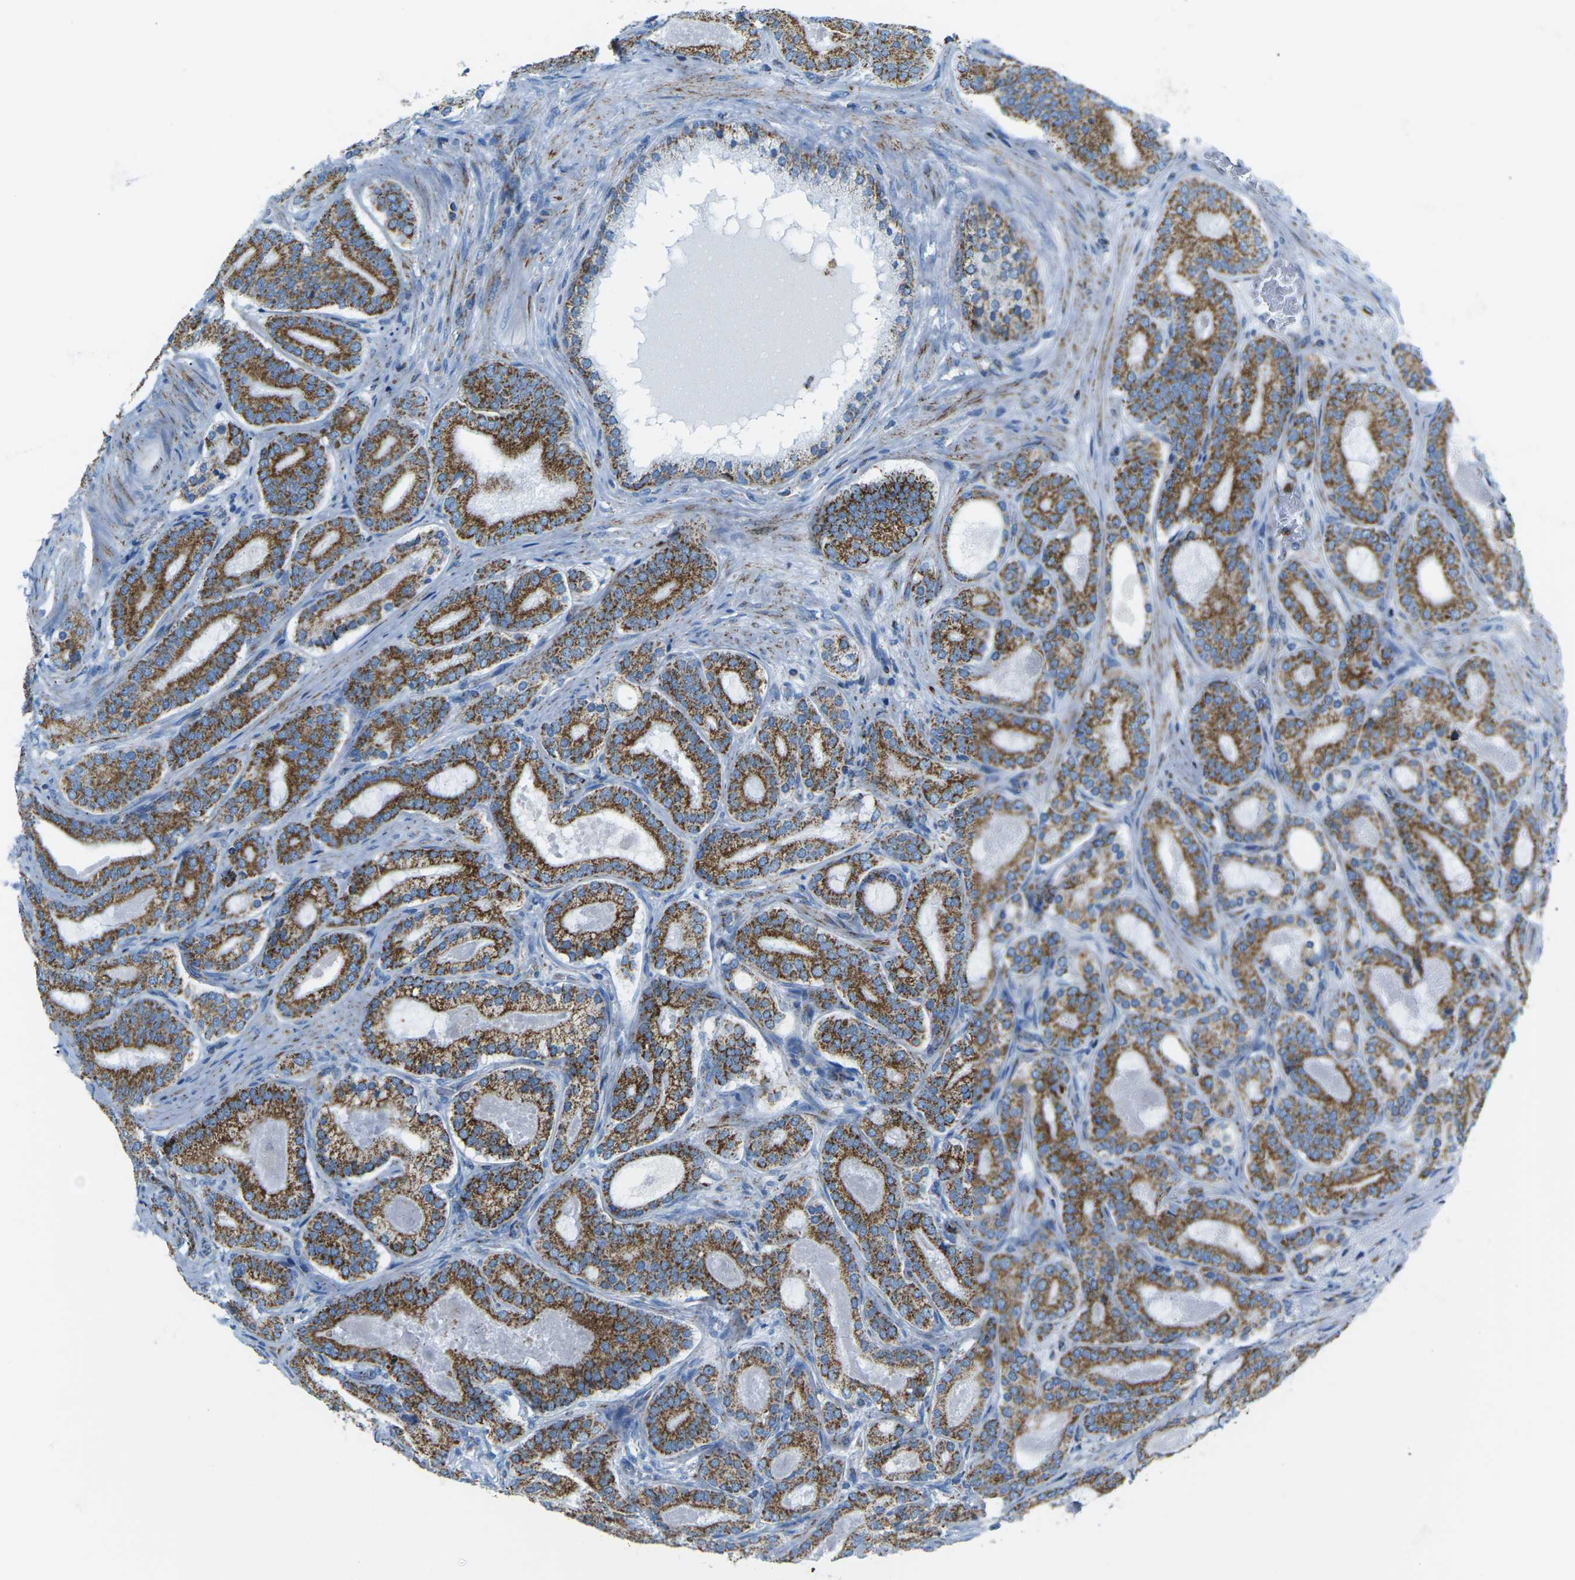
{"staining": {"intensity": "strong", "quantity": ">75%", "location": "cytoplasmic/membranous"}, "tissue": "prostate cancer", "cell_type": "Tumor cells", "image_type": "cancer", "snomed": [{"axis": "morphology", "description": "Adenocarcinoma, High grade"}, {"axis": "topography", "description": "Prostate"}], "caption": "Human high-grade adenocarcinoma (prostate) stained for a protein (brown) reveals strong cytoplasmic/membranous positive expression in approximately >75% of tumor cells.", "gene": "COX6C", "patient": {"sex": "male", "age": 60}}